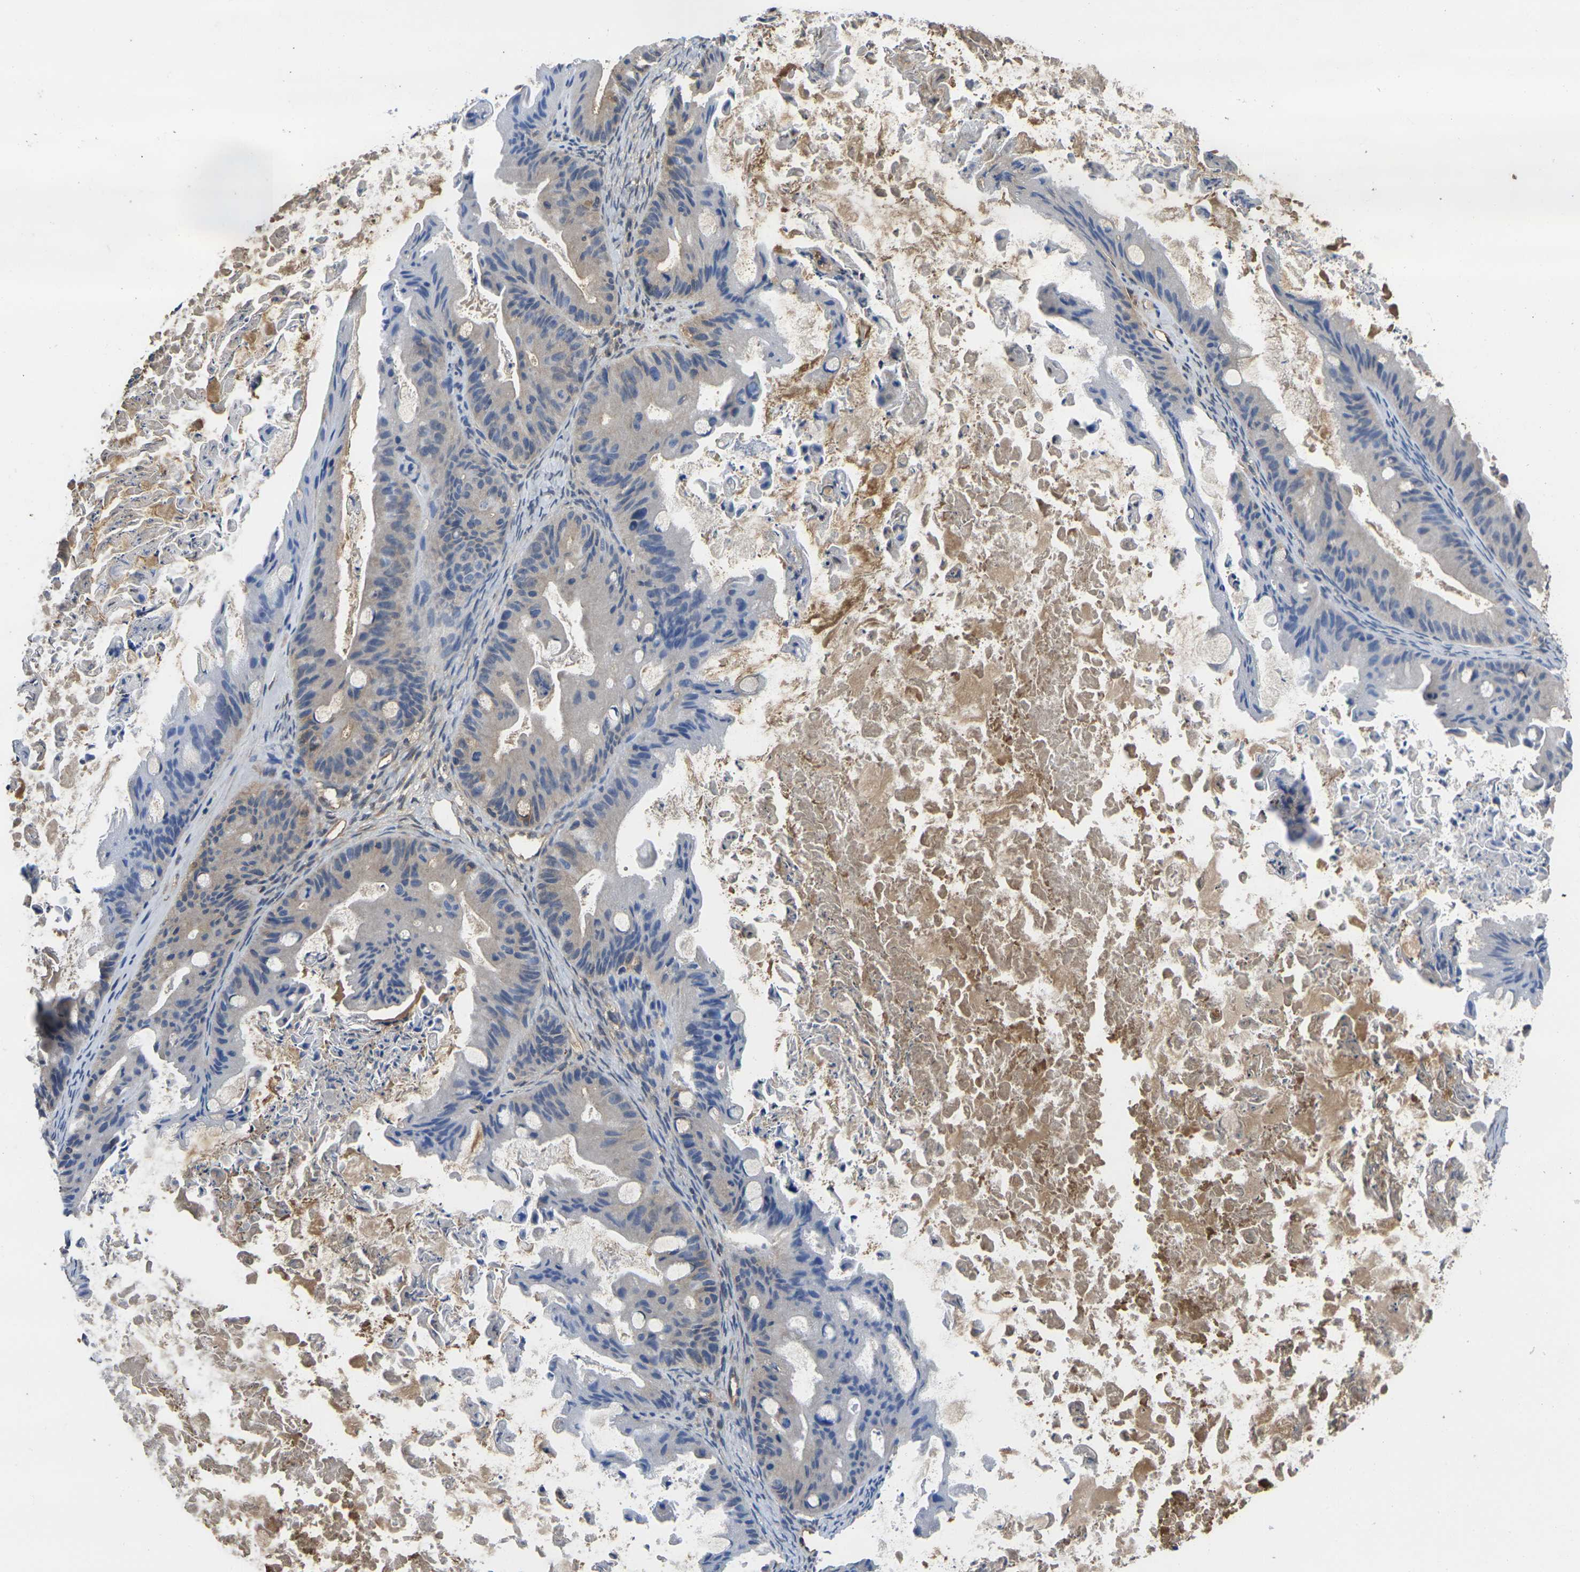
{"staining": {"intensity": "weak", "quantity": "25%-75%", "location": "cytoplasmic/membranous"}, "tissue": "ovarian cancer", "cell_type": "Tumor cells", "image_type": "cancer", "snomed": [{"axis": "morphology", "description": "Cystadenocarcinoma, mucinous, NOS"}, {"axis": "topography", "description": "Ovary"}], "caption": "IHC (DAB) staining of human ovarian cancer (mucinous cystadenocarcinoma) reveals weak cytoplasmic/membranous protein expression in approximately 25%-75% of tumor cells.", "gene": "GREM2", "patient": {"sex": "female", "age": 37}}